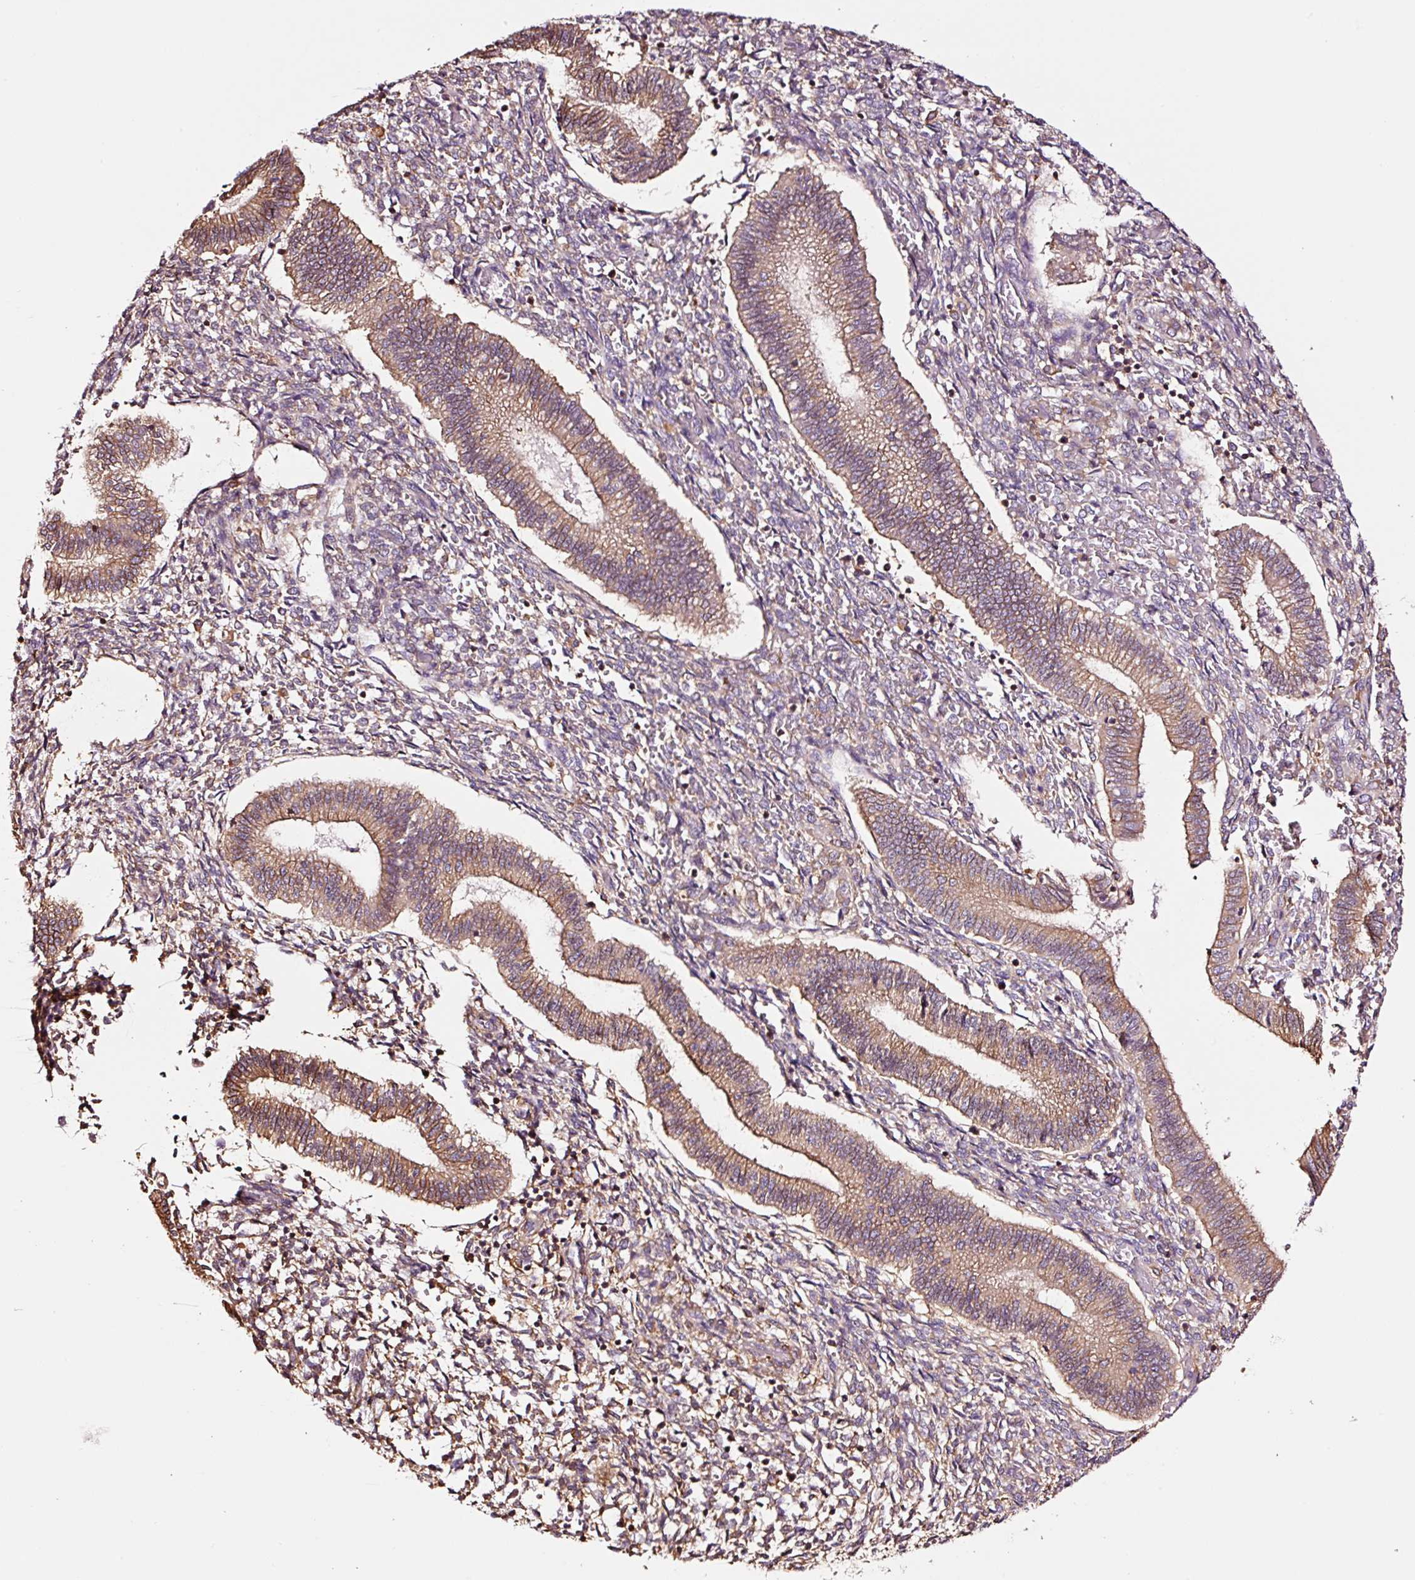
{"staining": {"intensity": "weak", "quantity": "25%-75%", "location": "cytoplasmic/membranous"}, "tissue": "endometrium", "cell_type": "Cells in endometrial stroma", "image_type": "normal", "snomed": [{"axis": "morphology", "description": "Normal tissue, NOS"}, {"axis": "topography", "description": "Endometrium"}], "caption": "A brown stain highlights weak cytoplasmic/membranous staining of a protein in cells in endometrial stroma of benign endometrium.", "gene": "METAP1", "patient": {"sex": "female", "age": 25}}